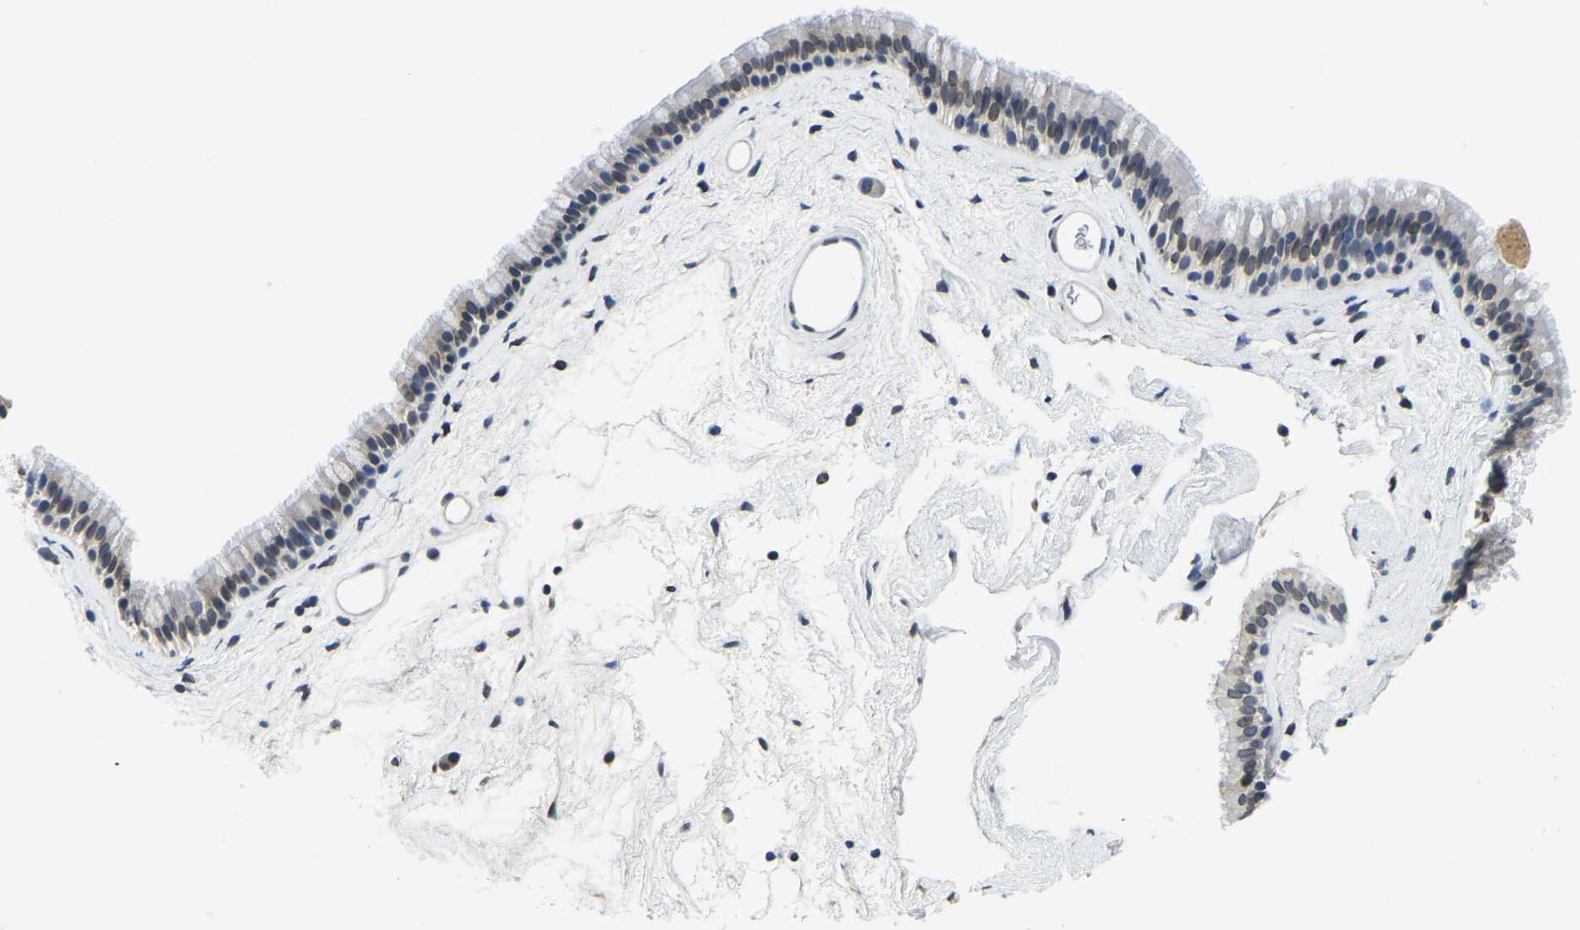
{"staining": {"intensity": "weak", "quantity": "25%-75%", "location": "cytoplasmic/membranous,nuclear"}, "tissue": "nasopharynx", "cell_type": "Respiratory epithelial cells", "image_type": "normal", "snomed": [{"axis": "morphology", "description": "Normal tissue, NOS"}, {"axis": "morphology", "description": "Inflammation, NOS"}, {"axis": "topography", "description": "Nasopharynx"}], "caption": "This photomicrograph reveals immunohistochemistry (IHC) staining of benign nasopharynx, with low weak cytoplasmic/membranous,nuclear positivity in about 25%-75% of respiratory epithelial cells.", "gene": "RANBP2", "patient": {"sex": "male", "age": 48}}